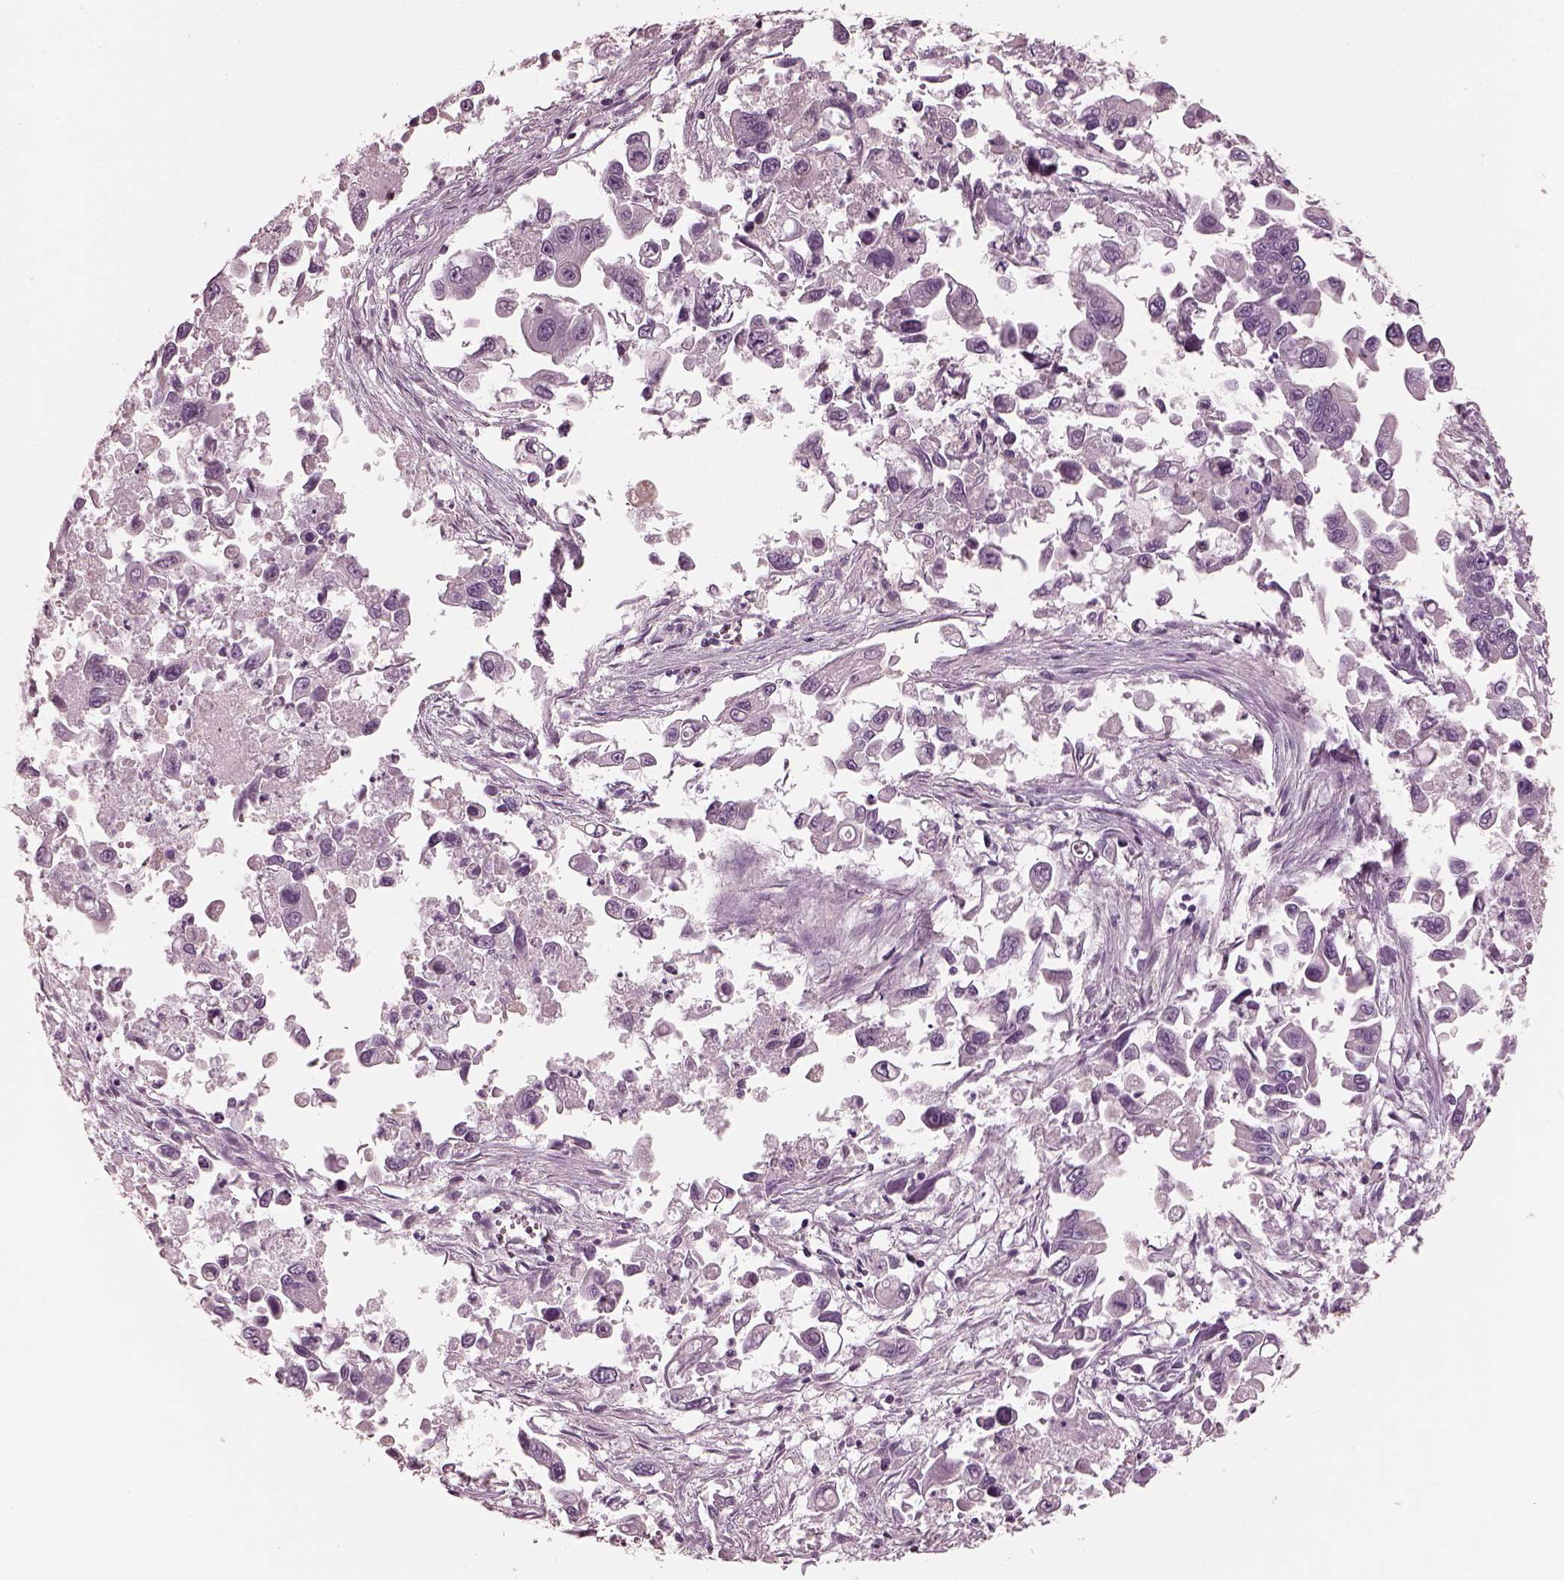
{"staining": {"intensity": "negative", "quantity": "none", "location": "none"}, "tissue": "pancreatic cancer", "cell_type": "Tumor cells", "image_type": "cancer", "snomed": [{"axis": "morphology", "description": "Adenocarcinoma, NOS"}, {"axis": "topography", "description": "Pancreas"}], "caption": "High magnification brightfield microscopy of pancreatic cancer stained with DAB (3,3'-diaminobenzidine) (brown) and counterstained with hematoxylin (blue): tumor cells show no significant staining. The staining is performed using DAB brown chromogen with nuclei counter-stained in using hematoxylin.", "gene": "OPTC", "patient": {"sex": "female", "age": 83}}